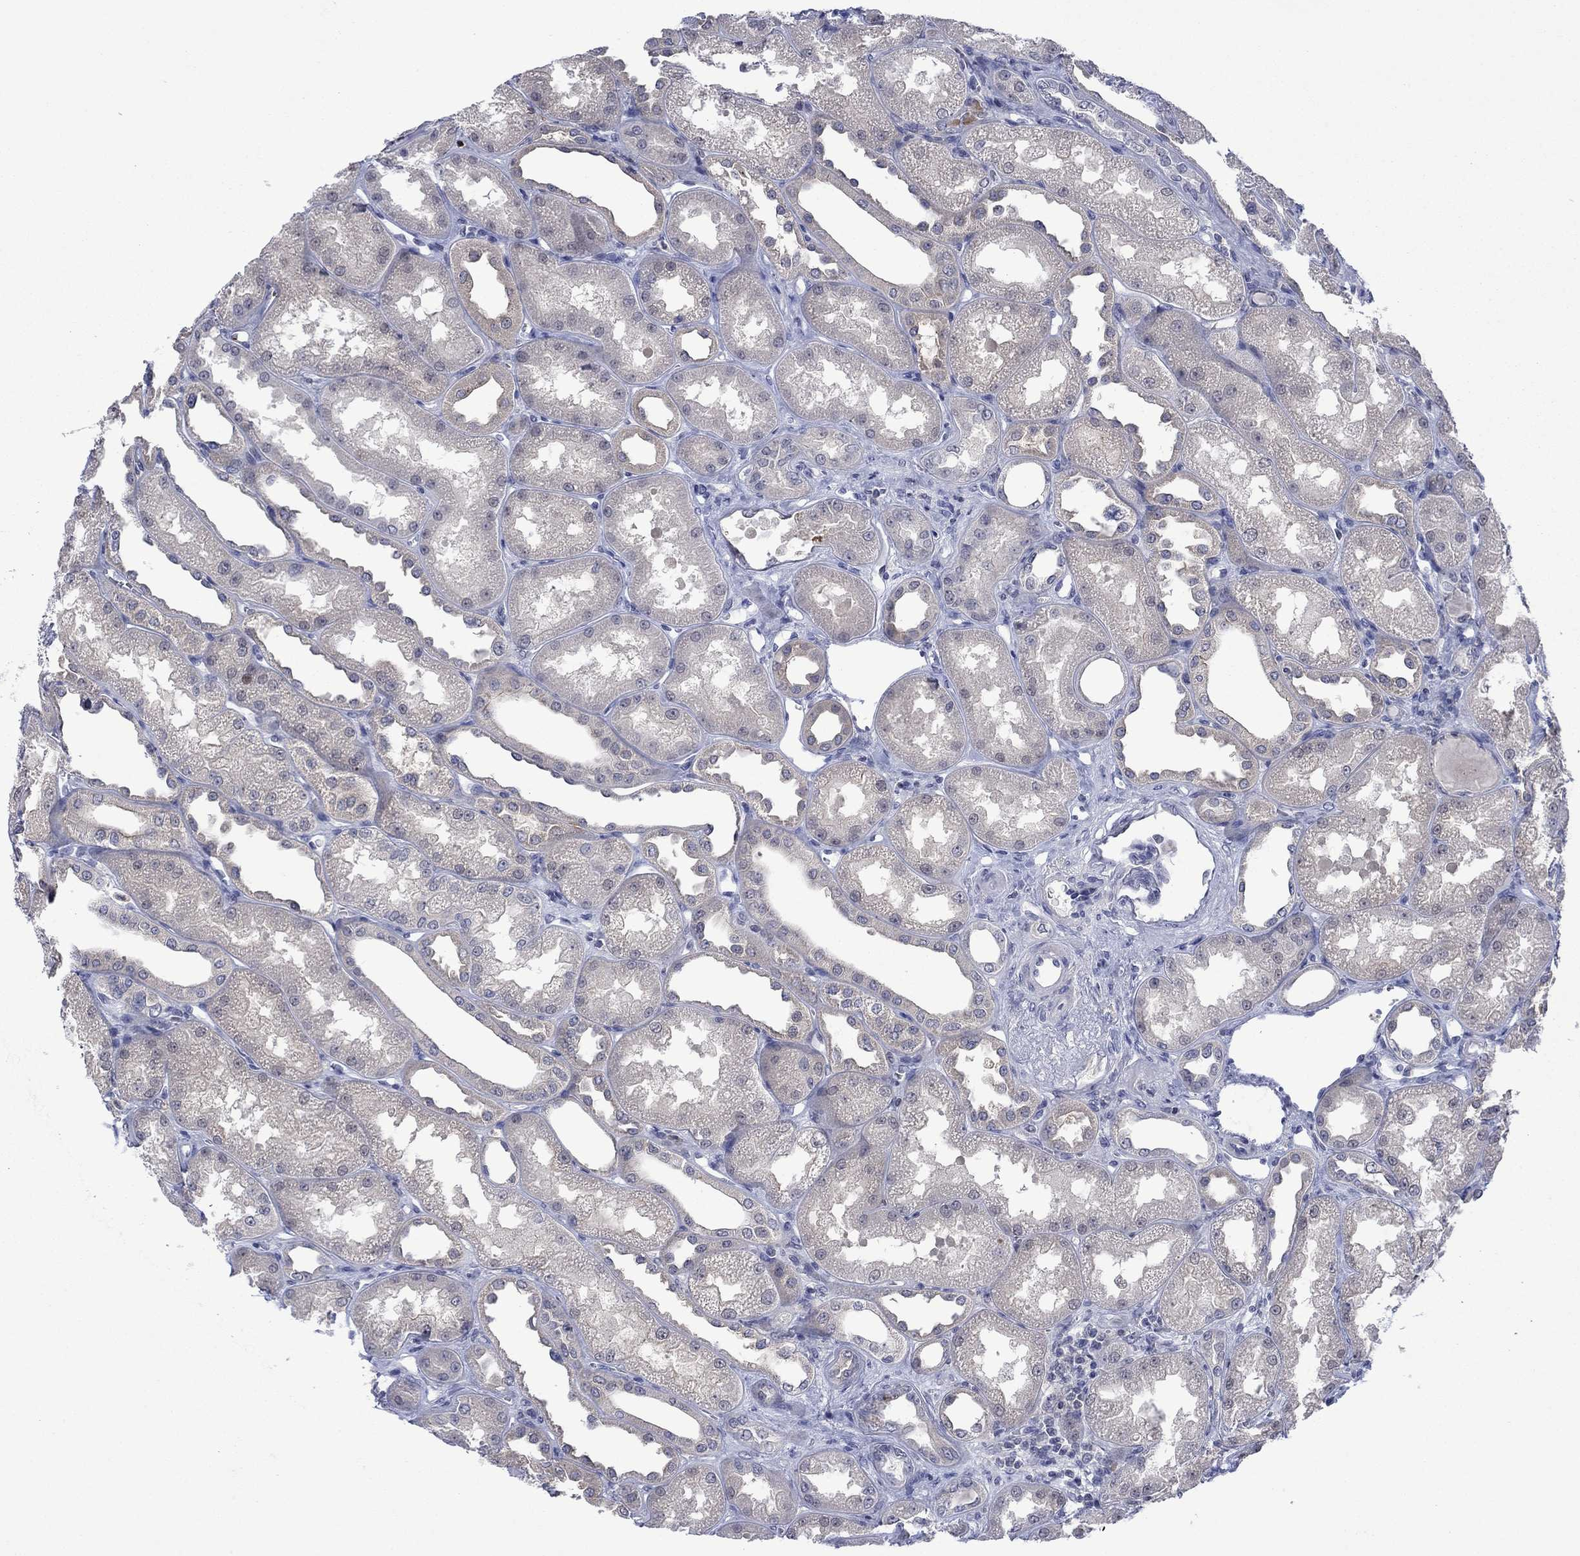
{"staining": {"intensity": "negative", "quantity": "none", "location": "none"}, "tissue": "kidney", "cell_type": "Cells in glomeruli", "image_type": "normal", "snomed": [{"axis": "morphology", "description": "Normal tissue, NOS"}, {"axis": "topography", "description": "Kidney"}], "caption": "IHC of normal kidney displays no expression in cells in glomeruli.", "gene": "AGL", "patient": {"sex": "male", "age": 61}}